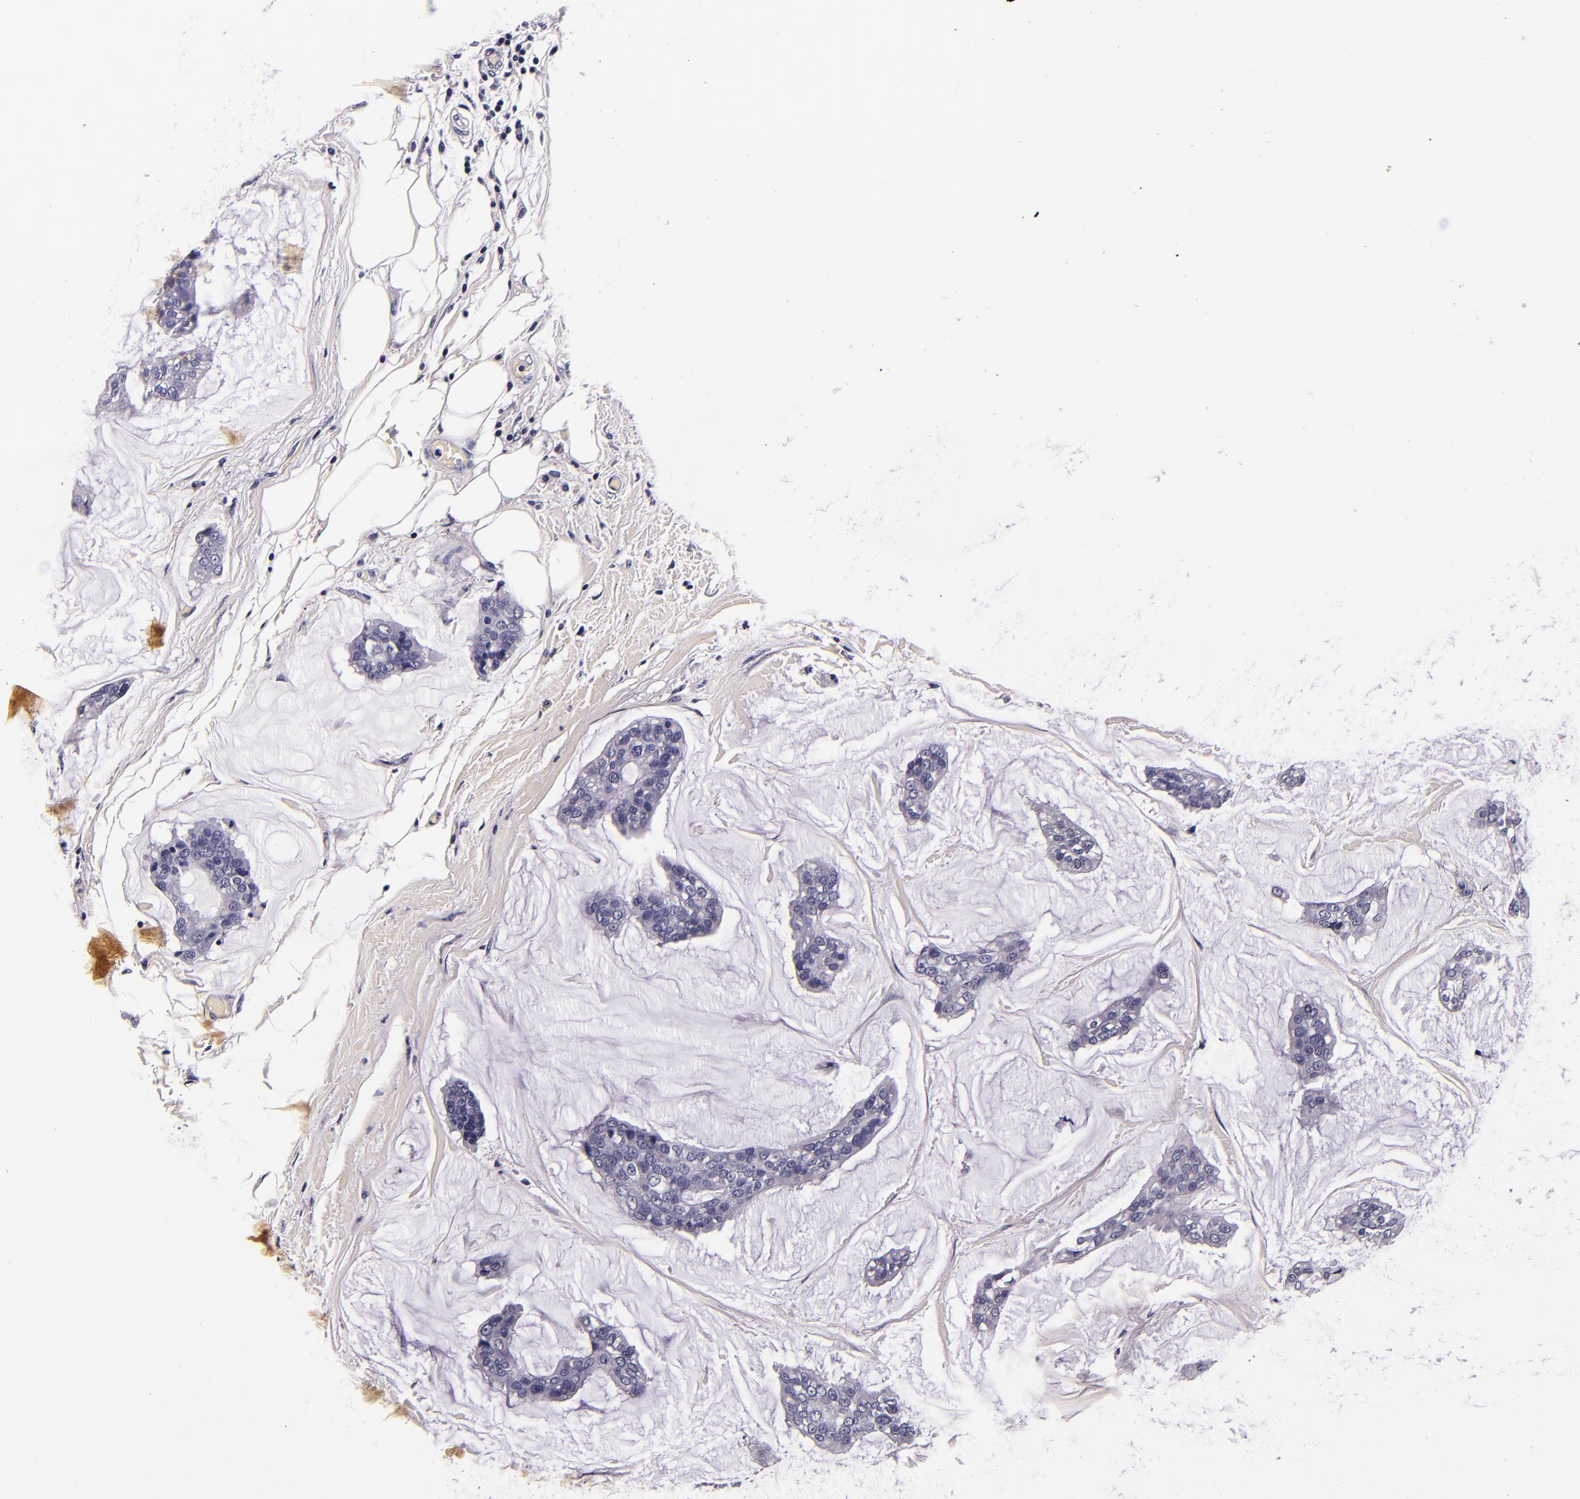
{"staining": {"intensity": "negative", "quantity": "none", "location": "none"}, "tissue": "breast cancer", "cell_type": "Tumor cells", "image_type": "cancer", "snomed": [{"axis": "morphology", "description": "Duct carcinoma"}, {"axis": "topography", "description": "Breast"}], "caption": "Immunohistochemical staining of breast cancer demonstrates no significant expression in tumor cells.", "gene": "FBN1", "patient": {"sex": "female", "age": 93}}